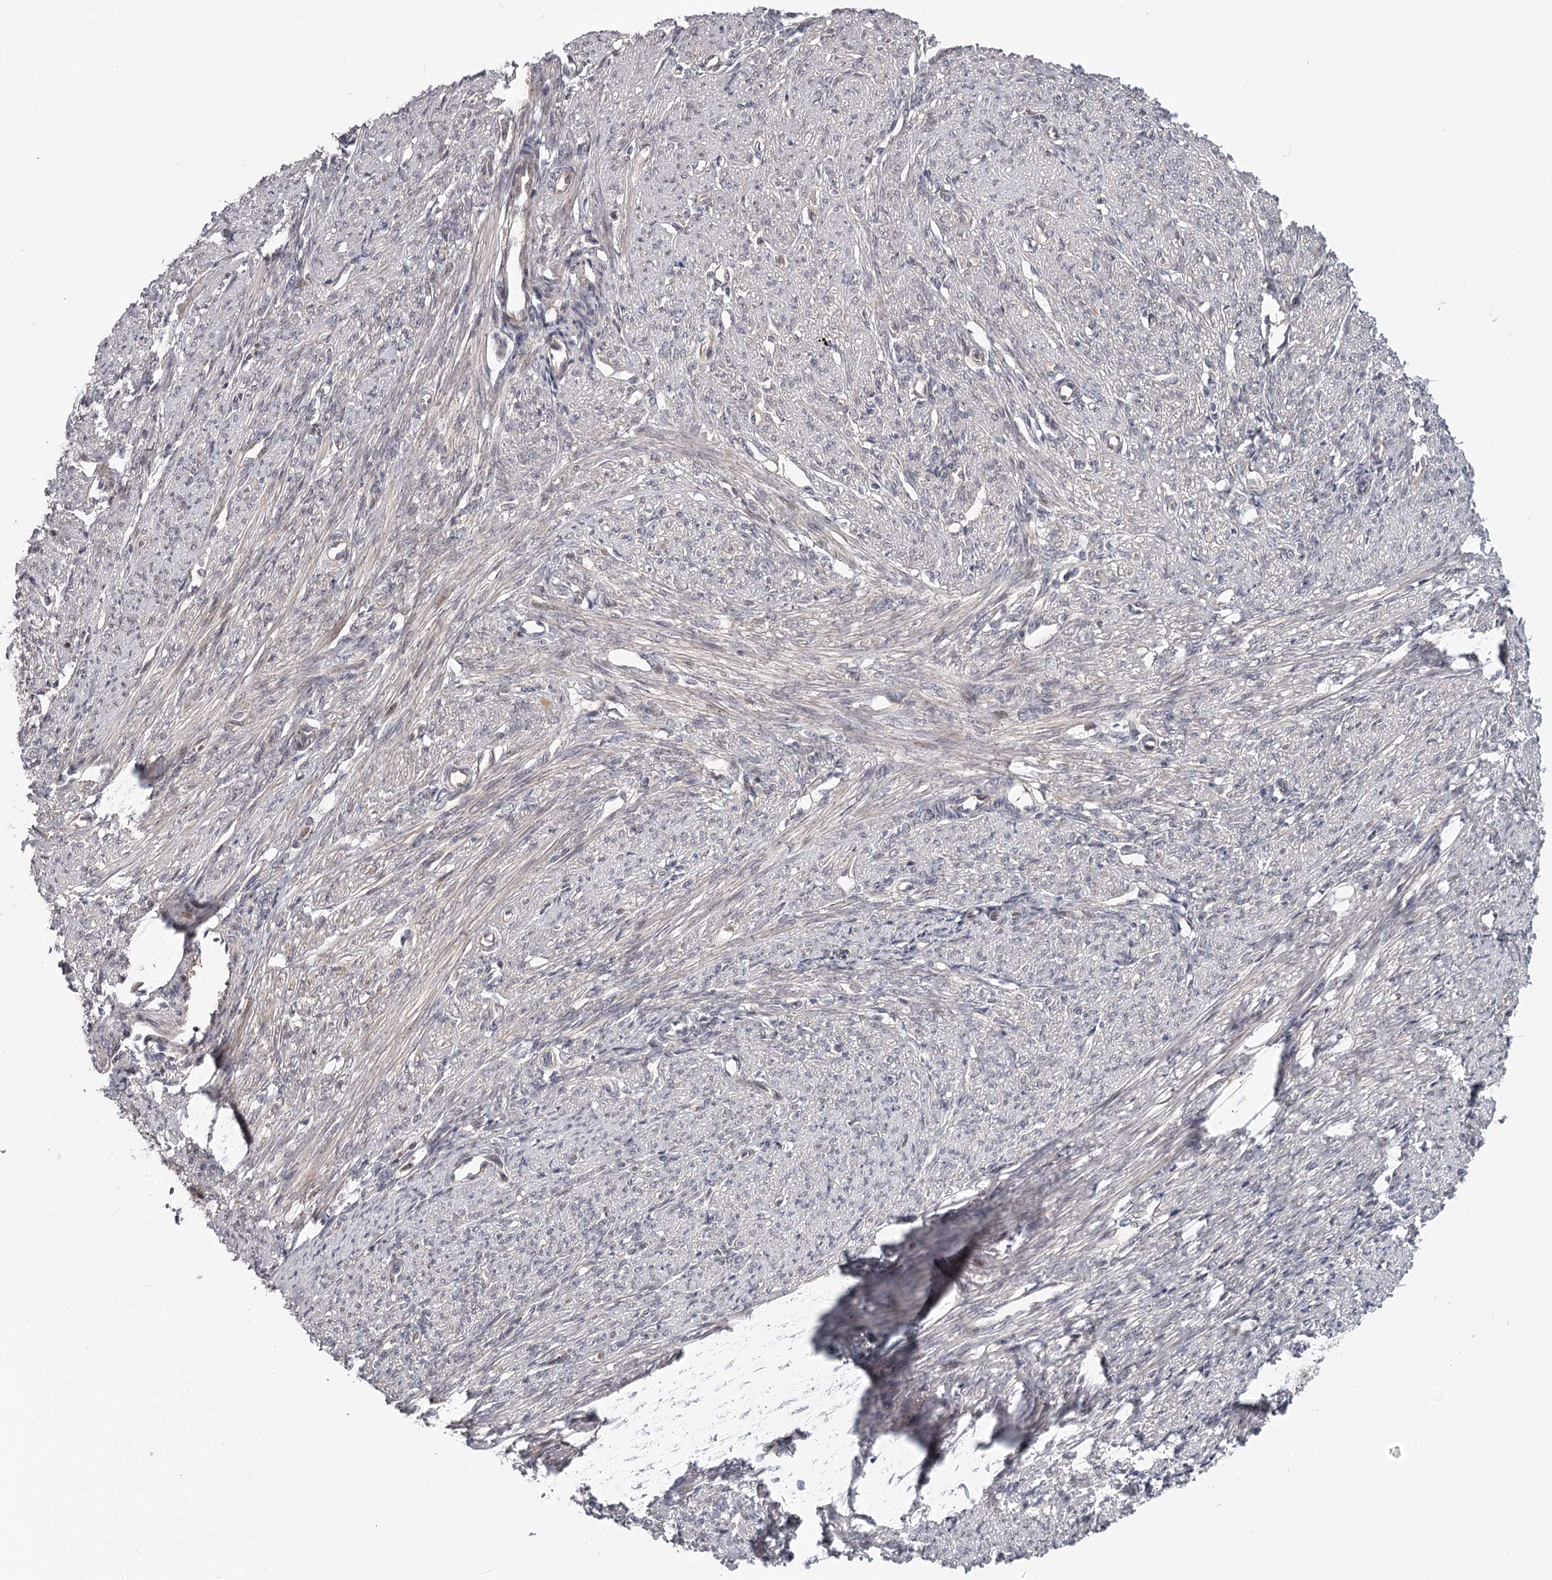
{"staining": {"intensity": "negative", "quantity": "none", "location": "none"}, "tissue": "smooth muscle", "cell_type": "Smooth muscle cells", "image_type": "normal", "snomed": [{"axis": "morphology", "description": "Normal tissue, NOS"}, {"axis": "topography", "description": "Smooth muscle"}, {"axis": "topography", "description": "Uterus"}], "caption": "Immunohistochemistry histopathology image of normal smooth muscle stained for a protein (brown), which shows no positivity in smooth muscle cells. (Brightfield microscopy of DAB (3,3'-diaminobenzidine) immunohistochemistry (IHC) at high magnification).", "gene": "CCNG2", "patient": {"sex": "female", "age": 59}}